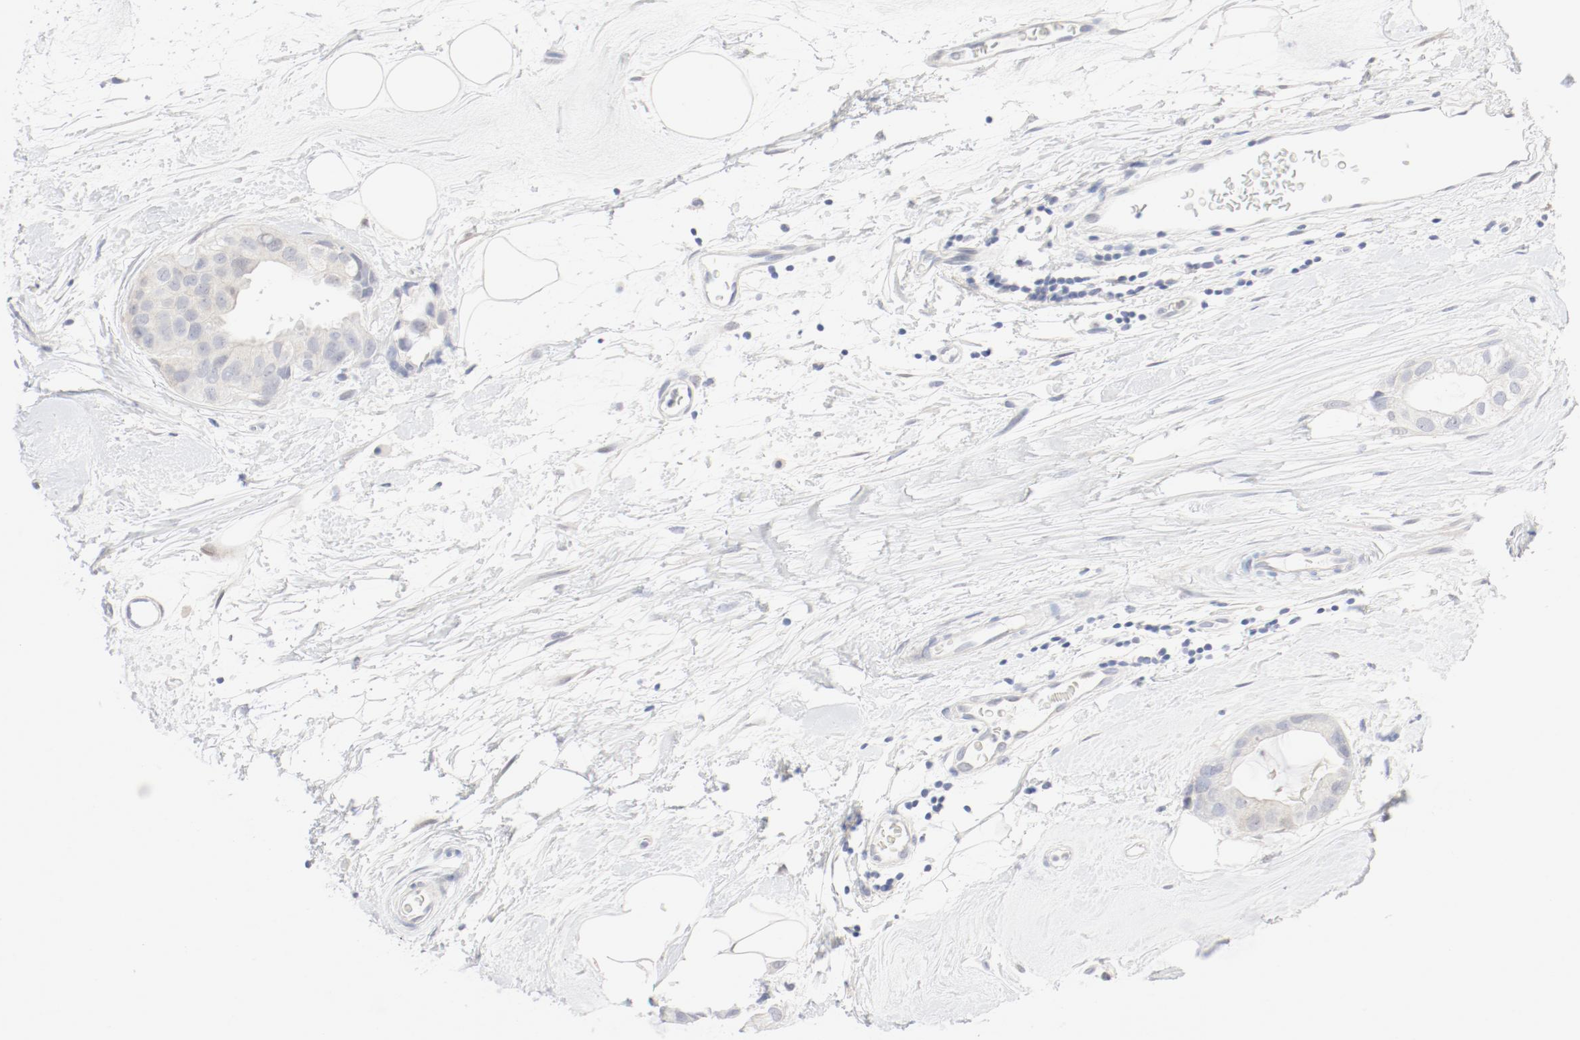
{"staining": {"intensity": "negative", "quantity": "none", "location": "none"}, "tissue": "breast cancer", "cell_type": "Tumor cells", "image_type": "cancer", "snomed": [{"axis": "morphology", "description": "Duct carcinoma"}, {"axis": "topography", "description": "Breast"}], "caption": "Immunohistochemical staining of human intraductal carcinoma (breast) demonstrates no significant expression in tumor cells.", "gene": "PGM1", "patient": {"sex": "female", "age": 40}}